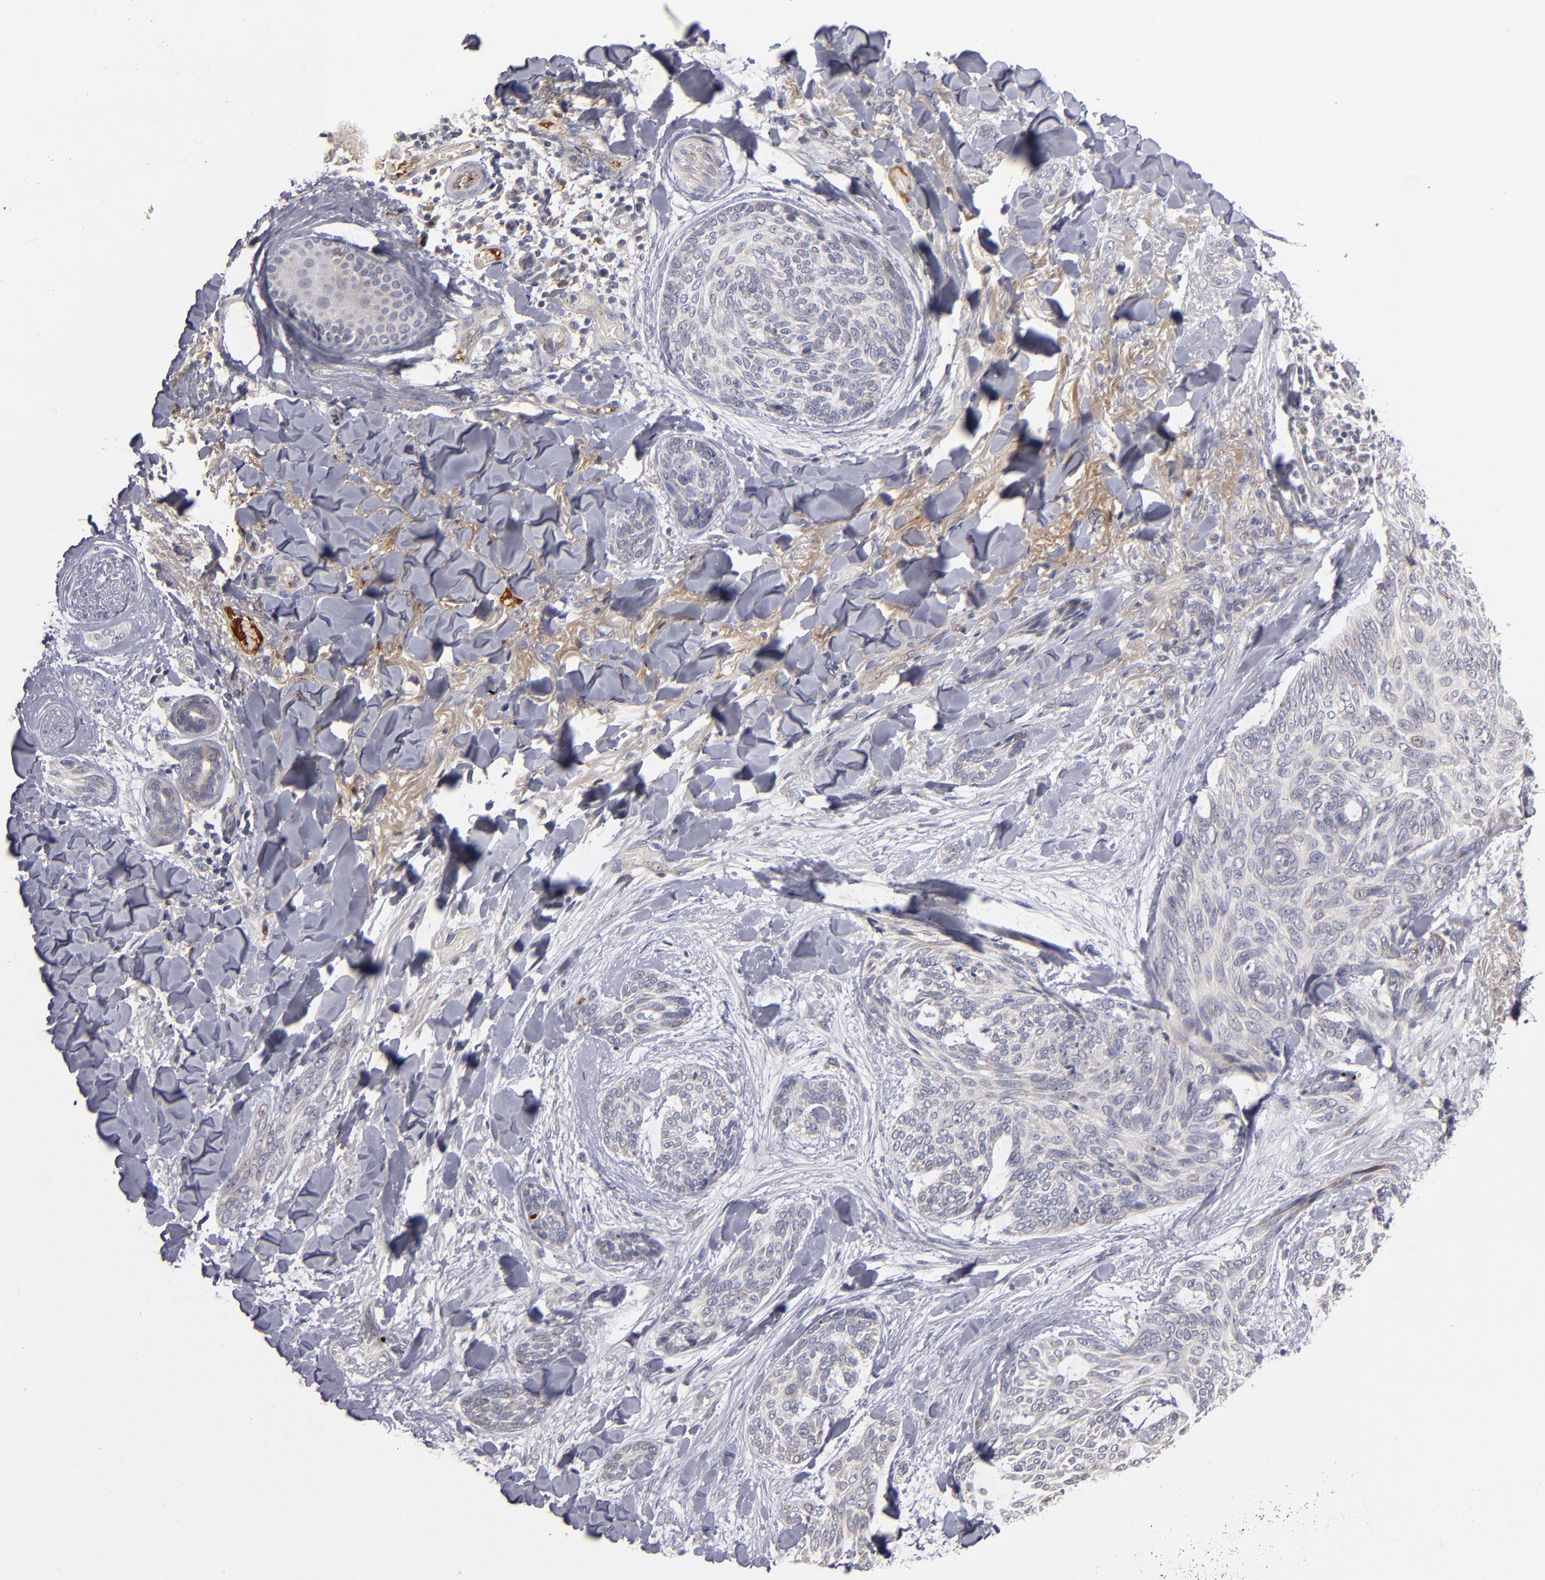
{"staining": {"intensity": "negative", "quantity": "none", "location": "none"}, "tissue": "skin cancer", "cell_type": "Tumor cells", "image_type": "cancer", "snomed": [{"axis": "morphology", "description": "Normal tissue, NOS"}, {"axis": "morphology", "description": "Basal cell carcinoma"}, {"axis": "topography", "description": "Skin"}], "caption": "Tumor cells are negative for brown protein staining in basal cell carcinoma (skin).", "gene": "EXD2", "patient": {"sex": "female", "age": 71}}